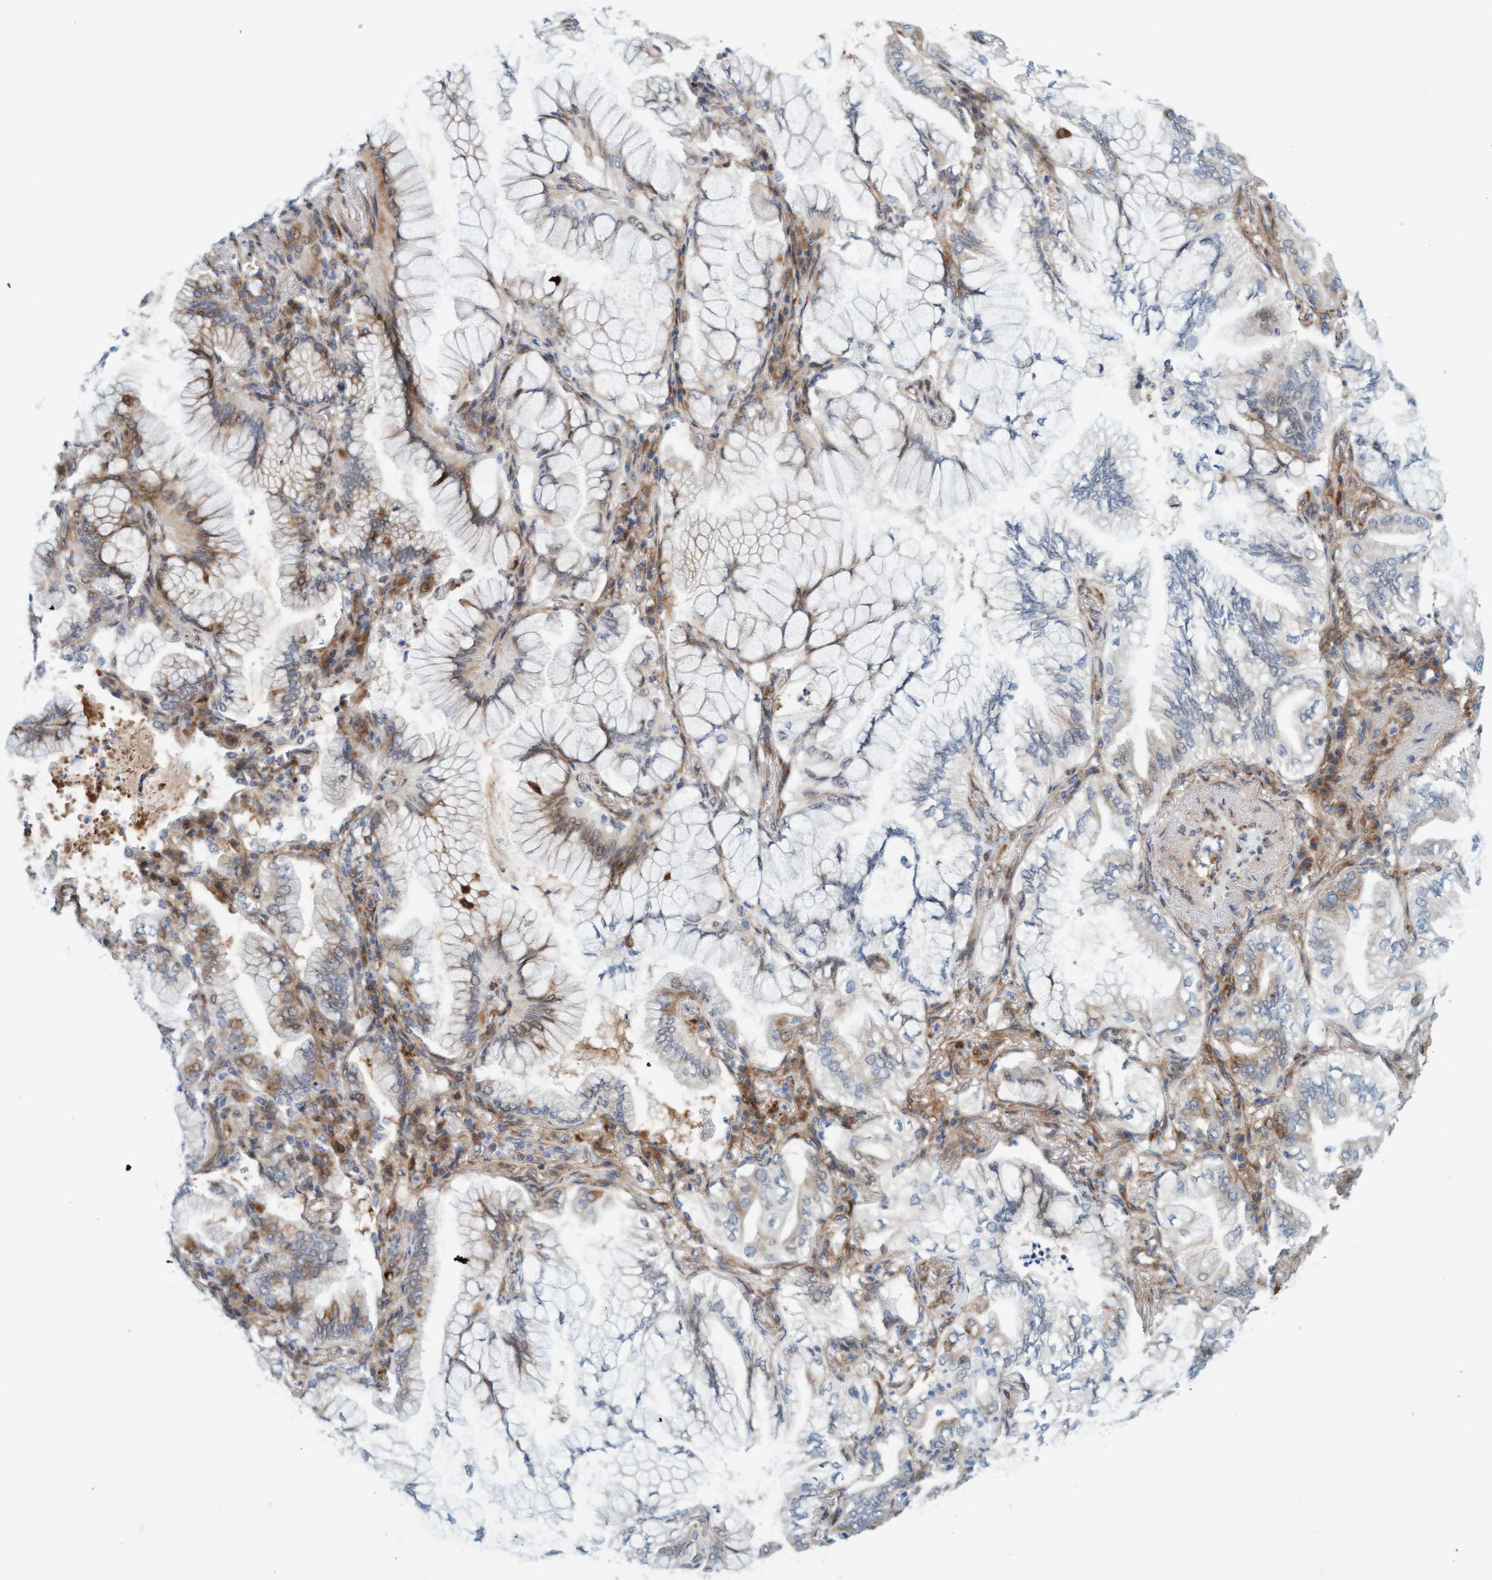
{"staining": {"intensity": "moderate", "quantity": "<25%", "location": "cytoplasmic/membranous"}, "tissue": "lung cancer", "cell_type": "Tumor cells", "image_type": "cancer", "snomed": [{"axis": "morphology", "description": "Adenocarcinoma, NOS"}, {"axis": "topography", "description": "Lung"}], "caption": "The micrograph shows immunohistochemical staining of lung adenocarcinoma. There is moderate cytoplasmic/membranous staining is seen in about <25% of tumor cells.", "gene": "EIF4EBP1", "patient": {"sex": "female", "age": 70}}